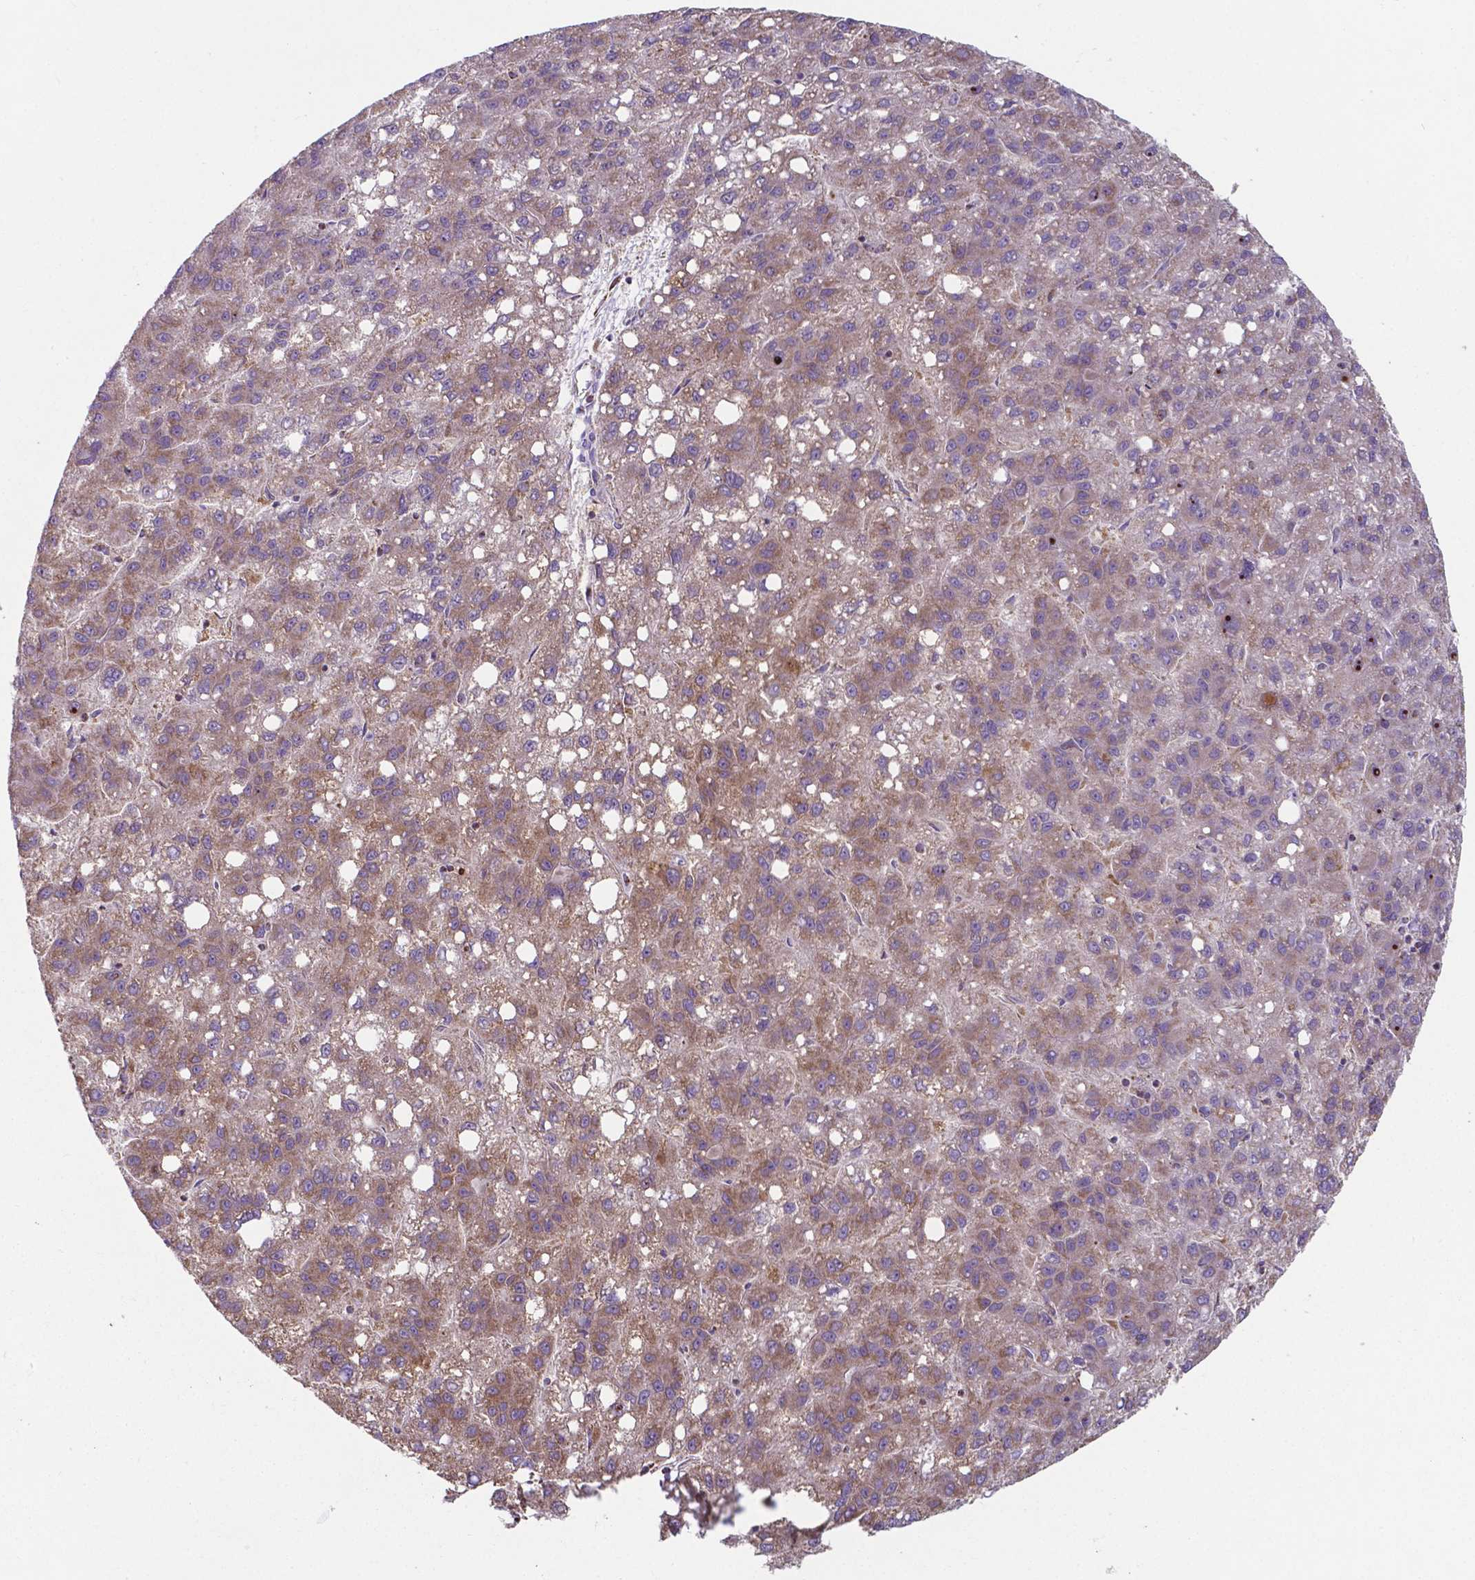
{"staining": {"intensity": "moderate", "quantity": "<25%", "location": "cytoplasmic/membranous"}, "tissue": "liver cancer", "cell_type": "Tumor cells", "image_type": "cancer", "snomed": [{"axis": "morphology", "description": "Carcinoma, Hepatocellular, NOS"}, {"axis": "topography", "description": "Liver"}], "caption": "Immunohistochemical staining of hepatocellular carcinoma (liver) reveals low levels of moderate cytoplasmic/membranous protein staining in approximately <25% of tumor cells.", "gene": "FAM114A1", "patient": {"sex": "female", "age": 82}}